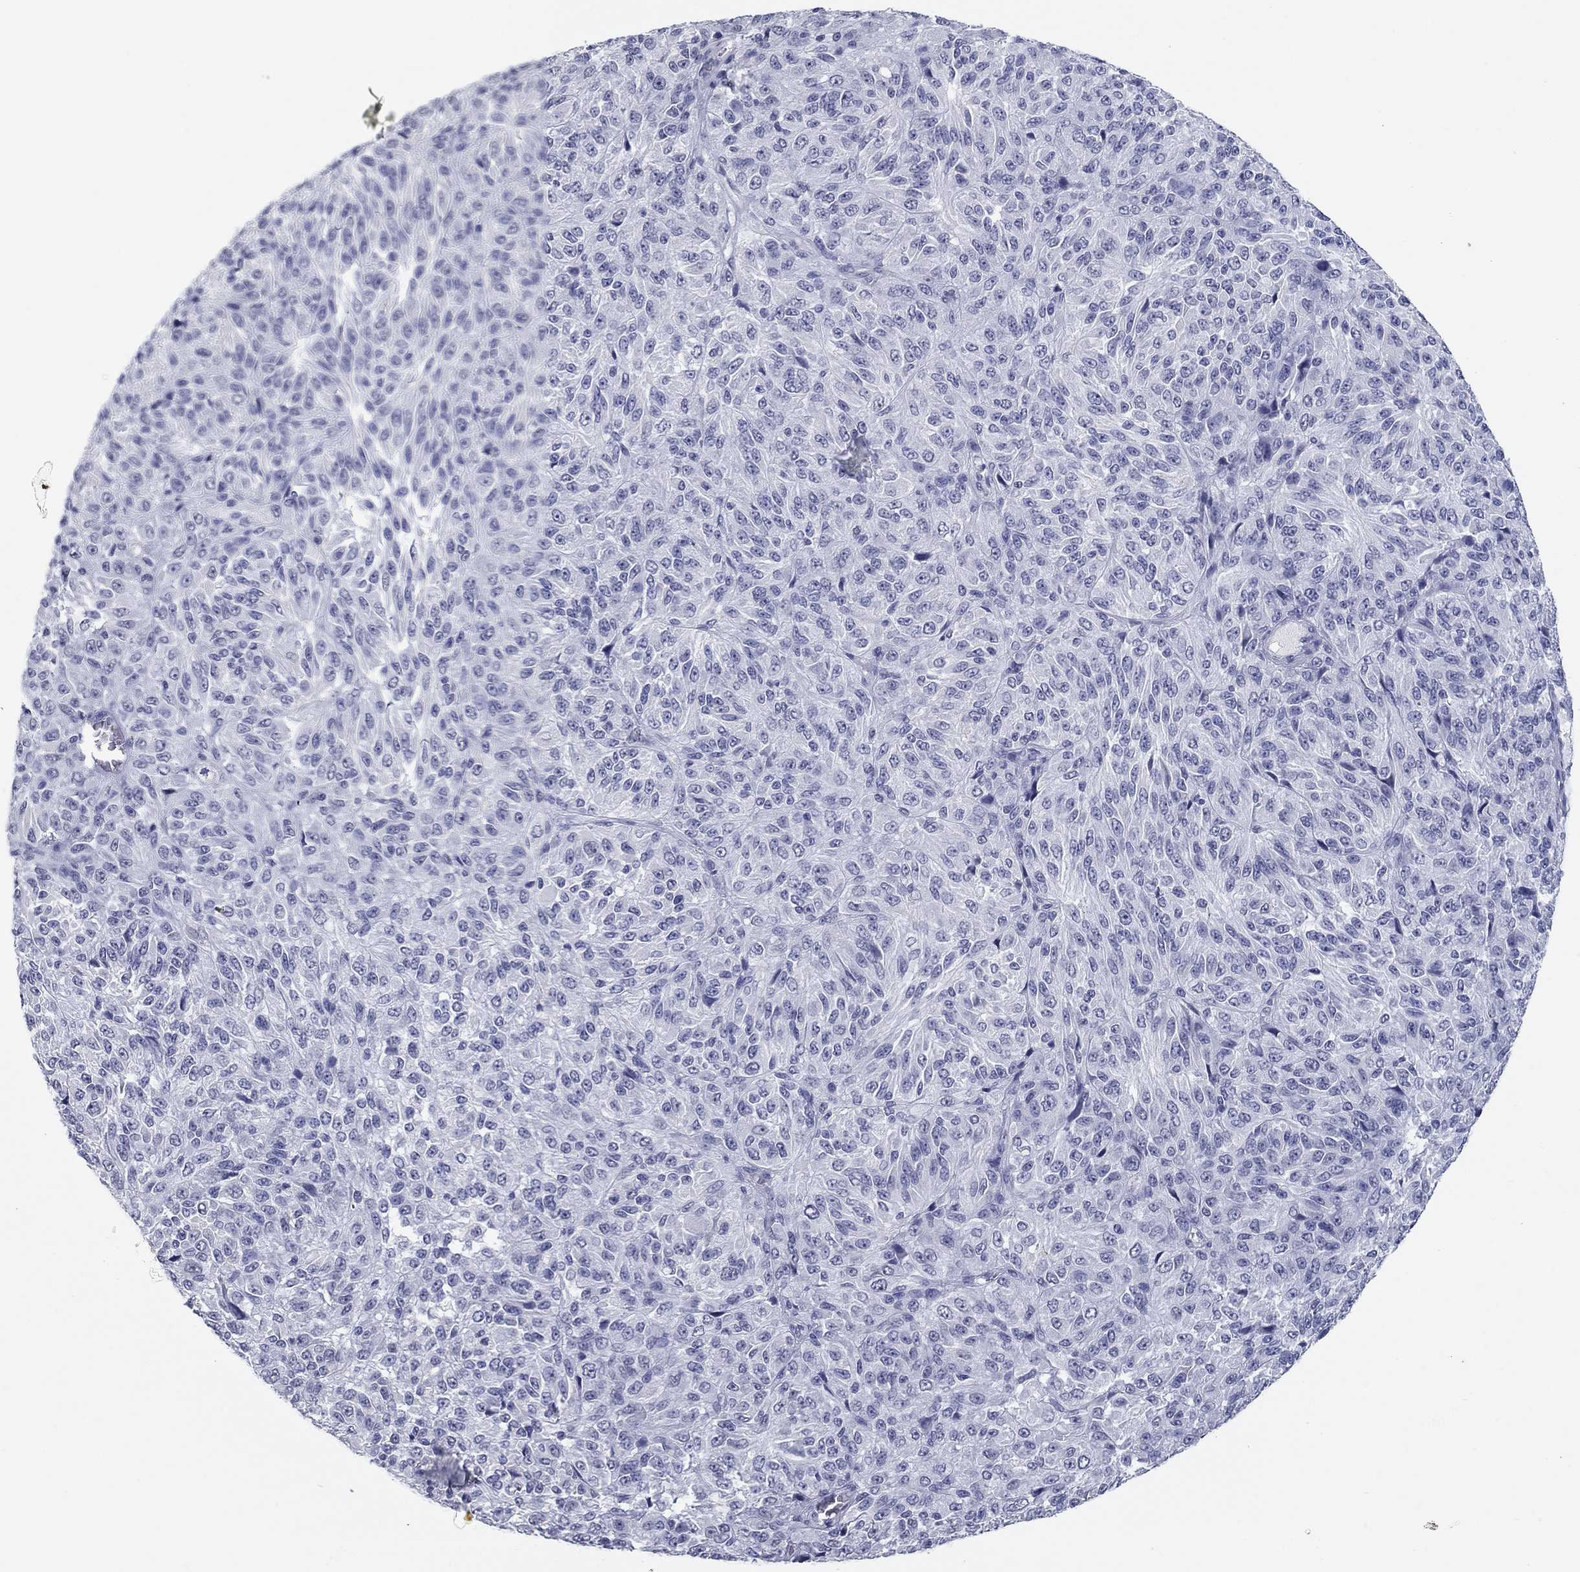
{"staining": {"intensity": "negative", "quantity": "none", "location": "none"}, "tissue": "melanoma", "cell_type": "Tumor cells", "image_type": "cancer", "snomed": [{"axis": "morphology", "description": "Malignant melanoma, Metastatic site"}, {"axis": "topography", "description": "Brain"}], "caption": "Immunohistochemical staining of melanoma shows no significant positivity in tumor cells. Brightfield microscopy of immunohistochemistry (IHC) stained with DAB (3,3'-diaminobenzidine) (brown) and hematoxylin (blue), captured at high magnification.", "gene": "KRT75", "patient": {"sex": "female", "age": 56}}